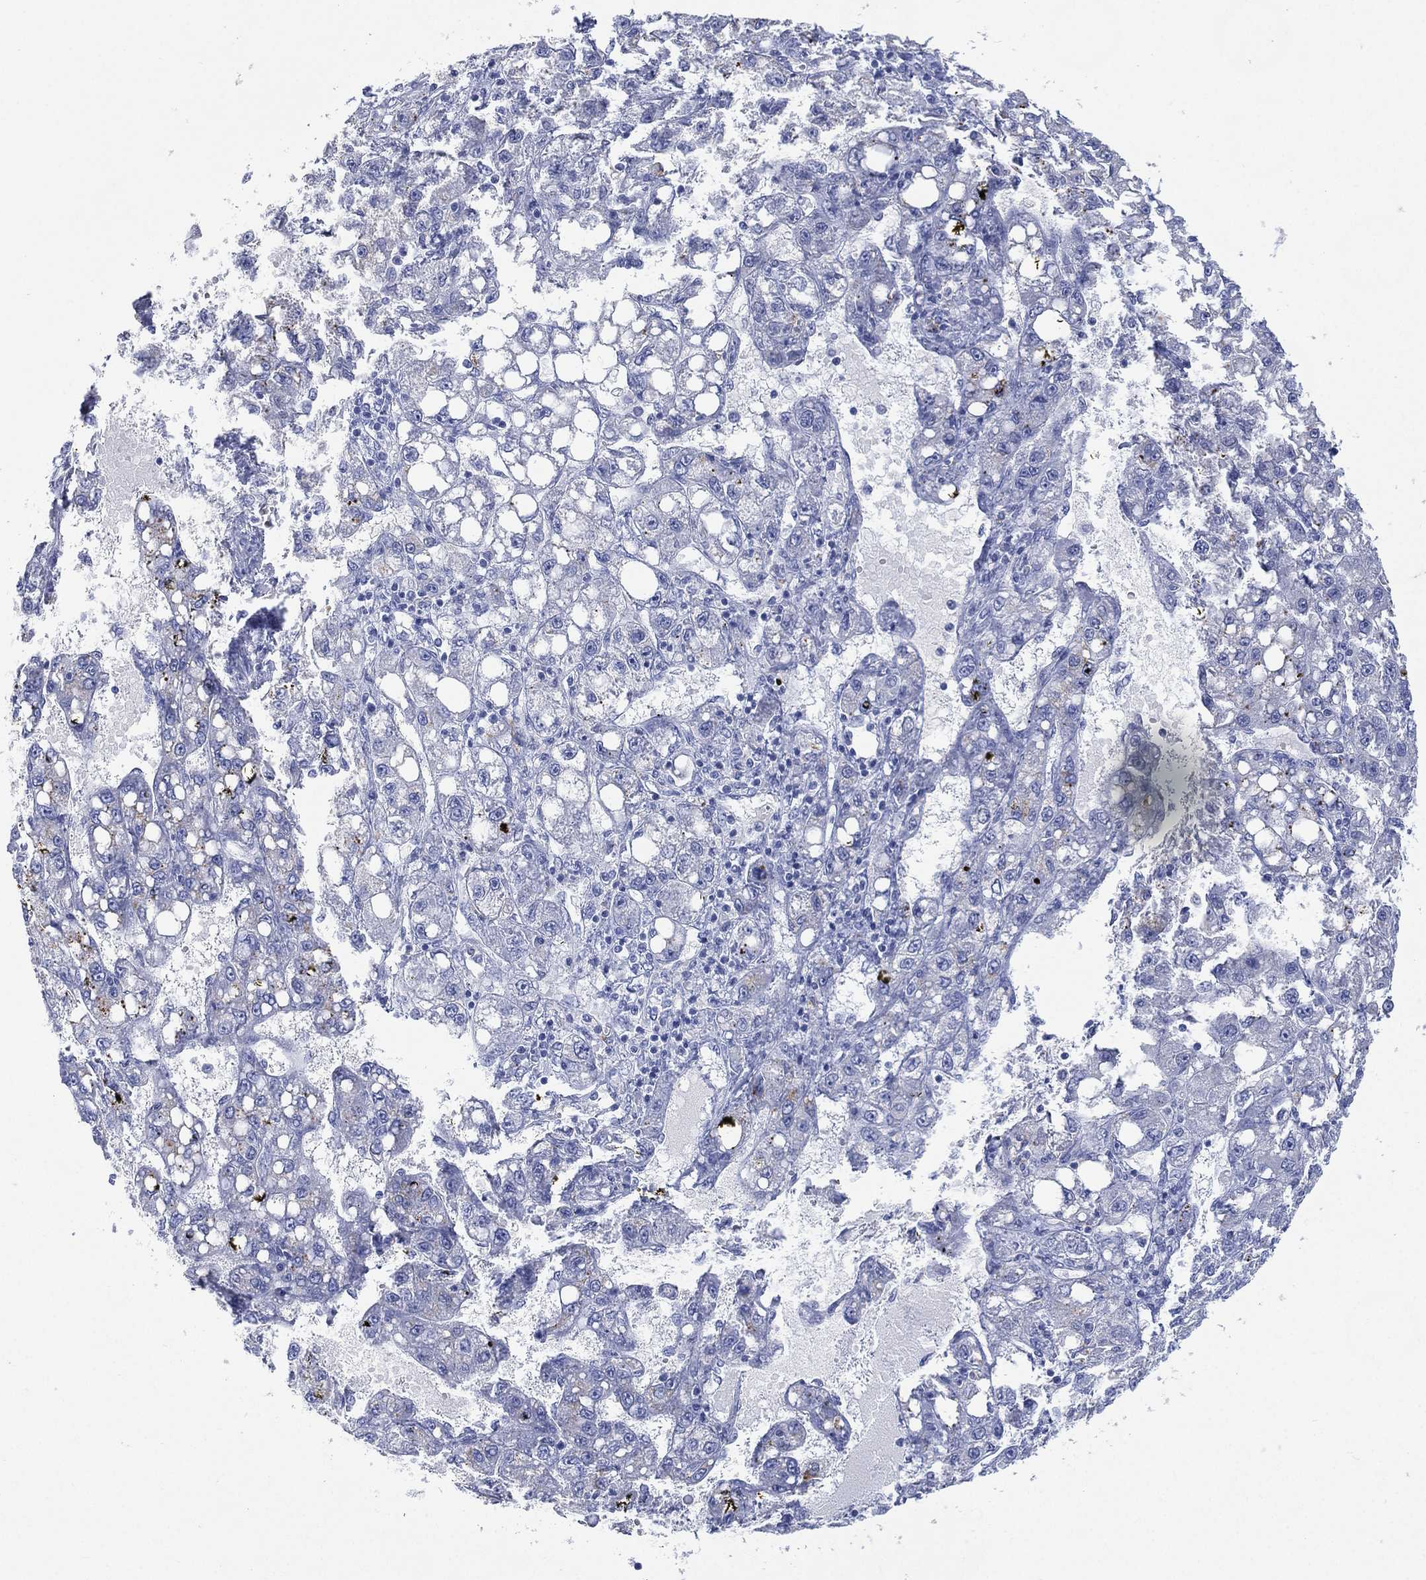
{"staining": {"intensity": "negative", "quantity": "none", "location": "none"}, "tissue": "liver cancer", "cell_type": "Tumor cells", "image_type": "cancer", "snomed": [{"axis": "morphology", "description": "Carcinoma, Hepatocellular, NOS"}, {"axis": "topography", "description": "Liver"}], "caption": "High power microscopy image of an immunohistochemistry (IHC) image of hepatocellular carcinoma (liver), revealing no significant staining in tumor cells.", "gene": "FMO1", "patient": {"sex": "female", "age": 65}}